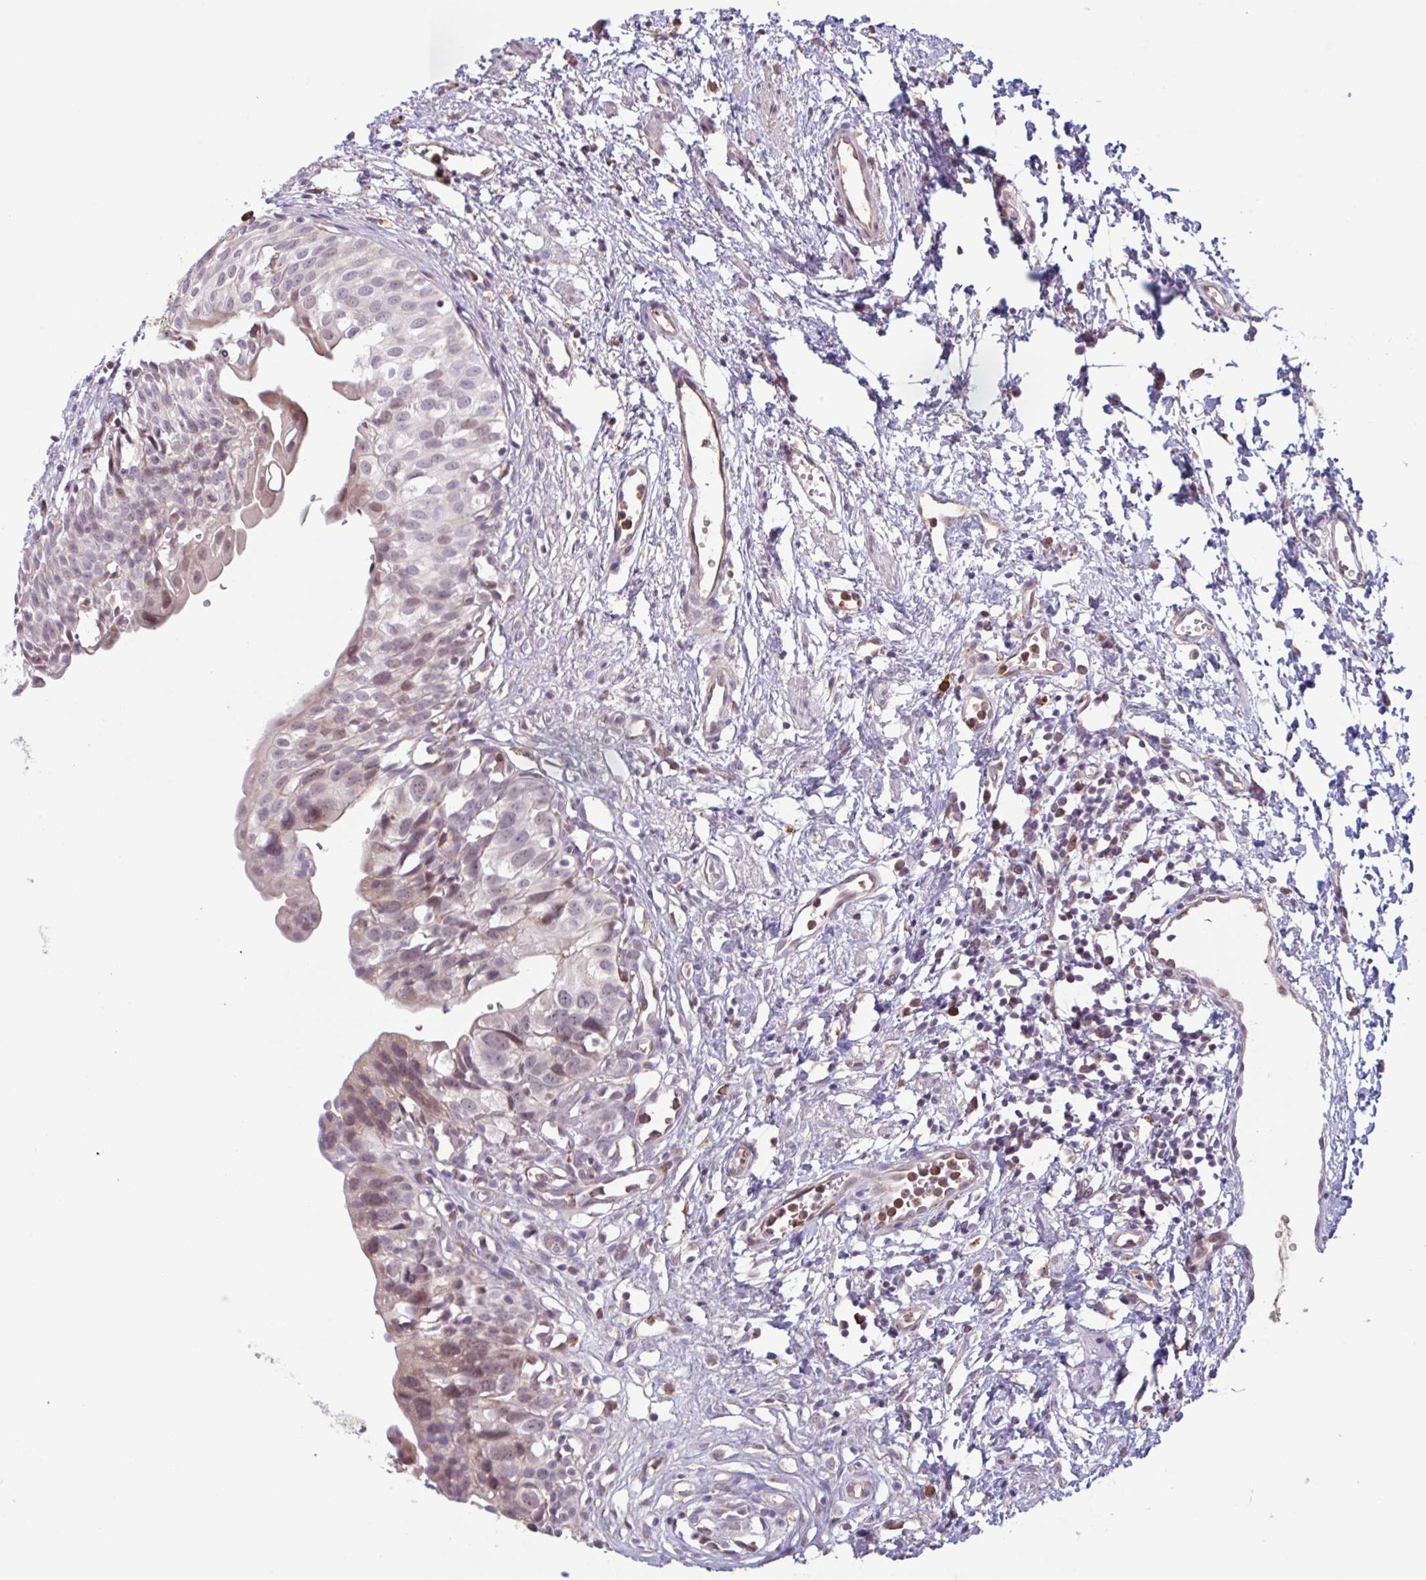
{"staining": {"intensity": "weak", "quantity": "25%-75%", "location": "cytoplasmic/membranous,nuclear"}, "tissue": "urinary bladder", "cell_type": "Urothelial cells", "image_type": "normal", "snomed": [{"axis": "morphology", "description": "Normal tissue, NOS"}, {"axis": "topography", "description": "Urinary bladder"}], "caption": "The photomicrograph reveals staining of unremarkable urinary bladder, revealing weak cytoplasmic/membranous,nuclear protein expression (brown color) within urothelial cells. Immunohistochemistry stains the protein of interest in brown and the nuclei are stained blue.", "gene": "TAF1D", "patient": {"sex": "male", "age": 51}}